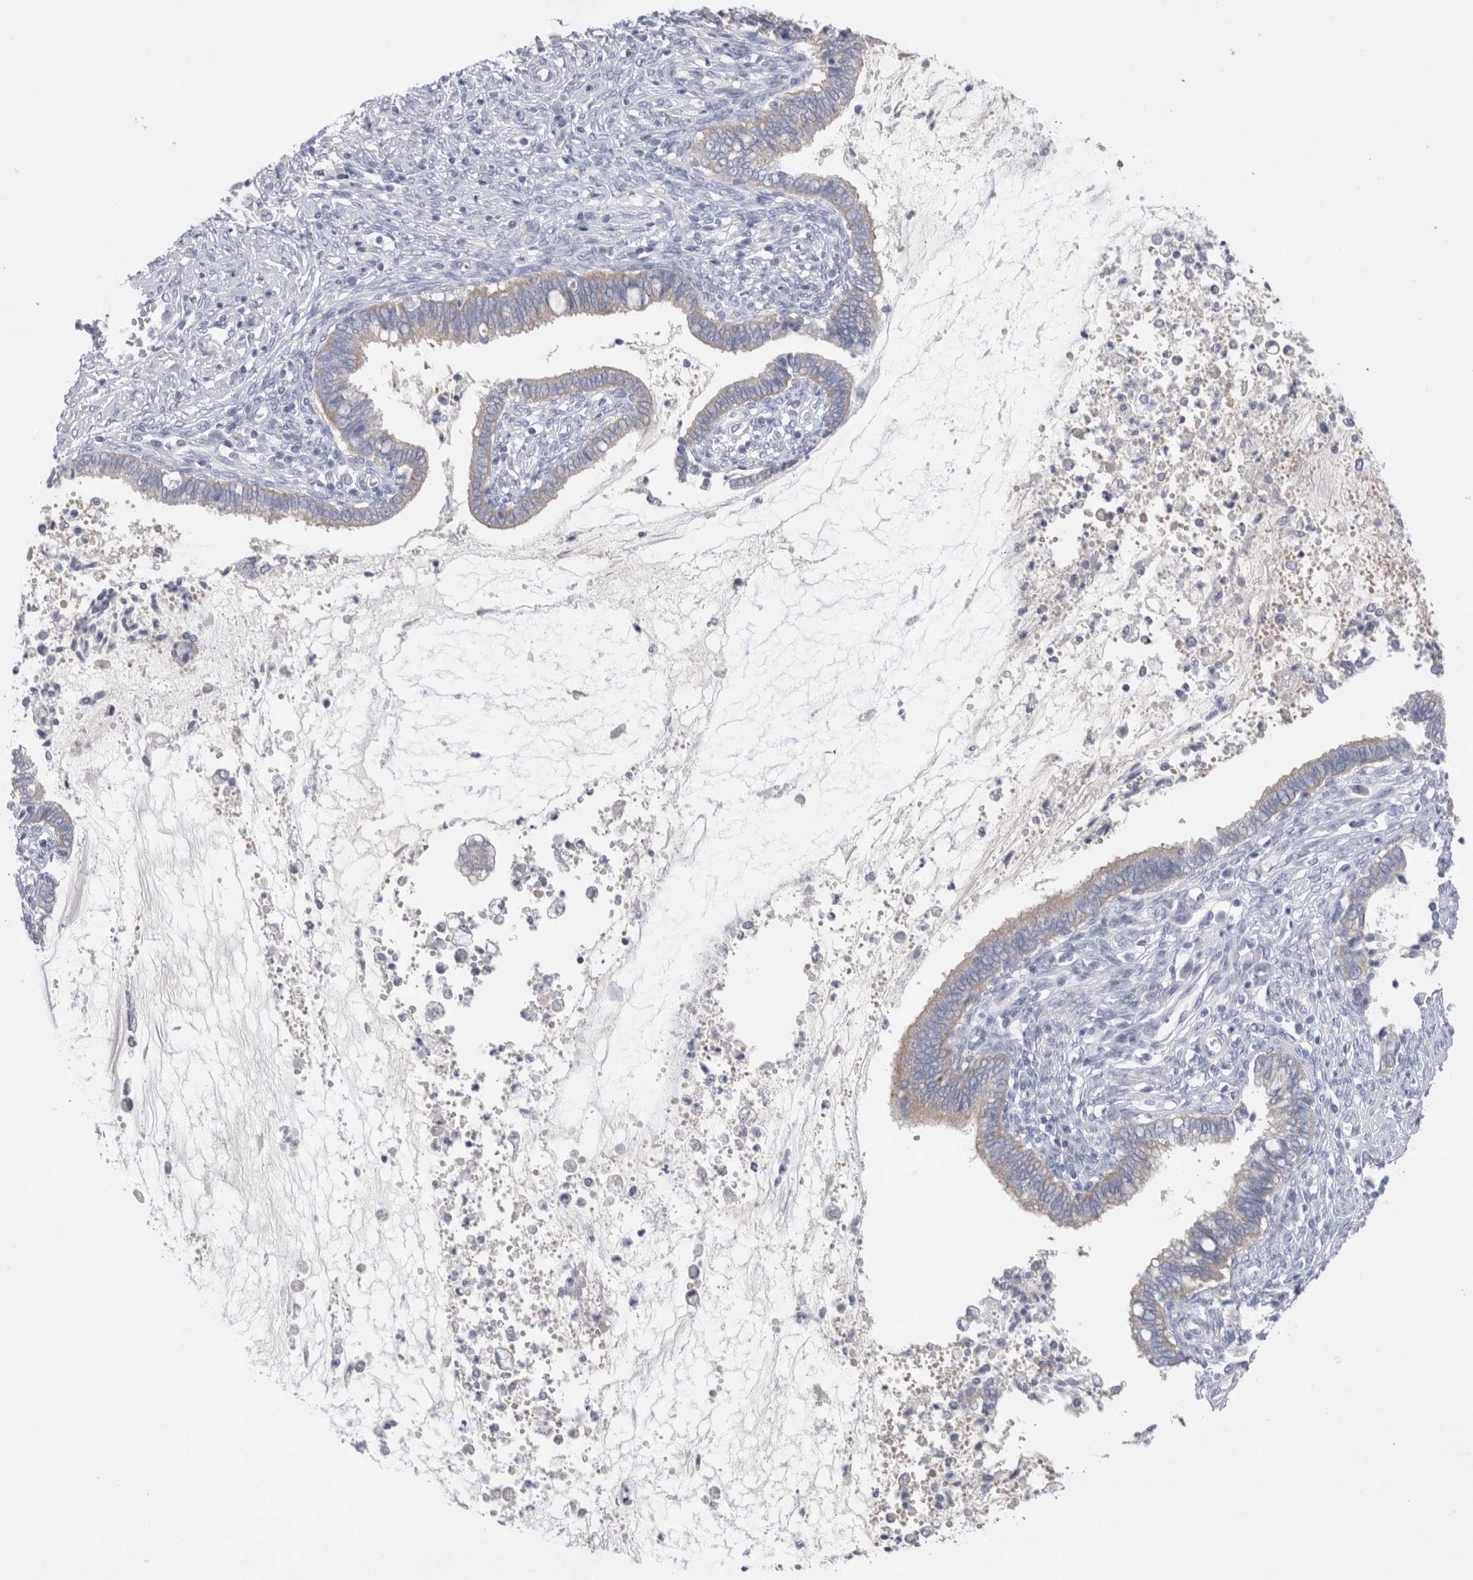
{"staining": {"intensity": "weak", "quantity": "<25%", "location": "cytoplasmic/membranous"}, "tissue": "cervical cancer", "cell_type": "Tumor cells", "image_type": "cancer", "snomed": [{"axis": "morphology", "description": "Adenocarcinoma, NOS"}, {"axis": "topography", "description": "Cervix"}], "caption": "DAB (3,3'-diaminobenzidine) immunohistochemical staining of human cervical adenocarcinoma exhibits no significant expression in tumor cells.", "gene": "WIPF2", "patient": {"sex": "female", "age": 44}}